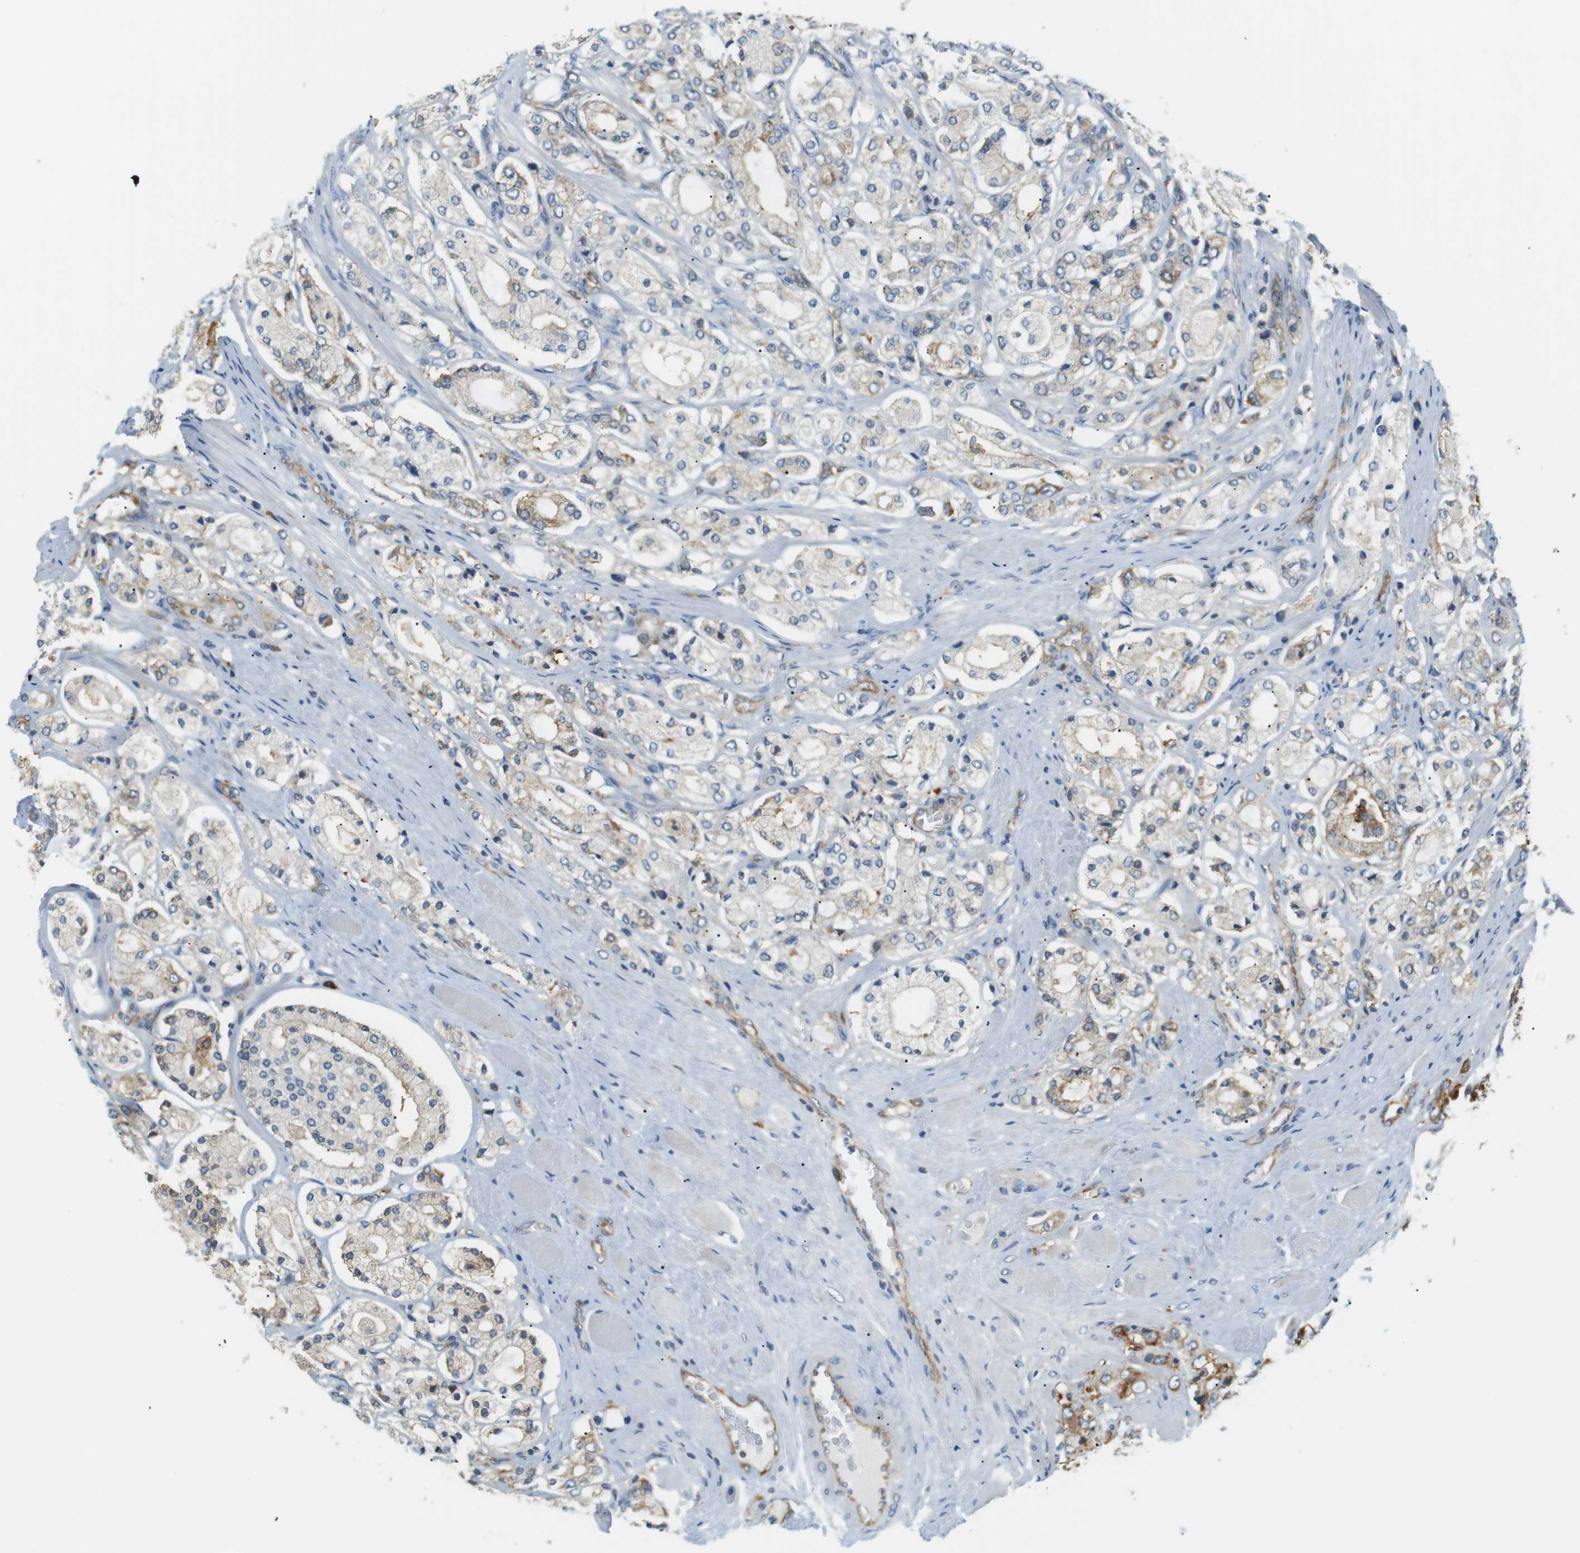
{"staining": {"intensity": "moderate", "quantity": "25%-75%", "location": "cytoplasmic/membranous"}, "tissue": "prostate cancer", "cell_type": "Tumor cells", "image_type": "cancer", "snomed": [{"axis": "morphology", "description": "Adenocarcinoma, High grade"}, {"axis": "topography", "description": "Prostate"}], "caption": "Adenocarcinoma (high-grade) (prostate) stained with DAB (3,3'-diaminobenzidine) immunohistochemistry displays medium levels of moderate cytoplasmic/membranous expression in about 25%-75% of tumor cells.", "gene": "TMEM200A", "patient": {"sex": "male", "age": 65}}